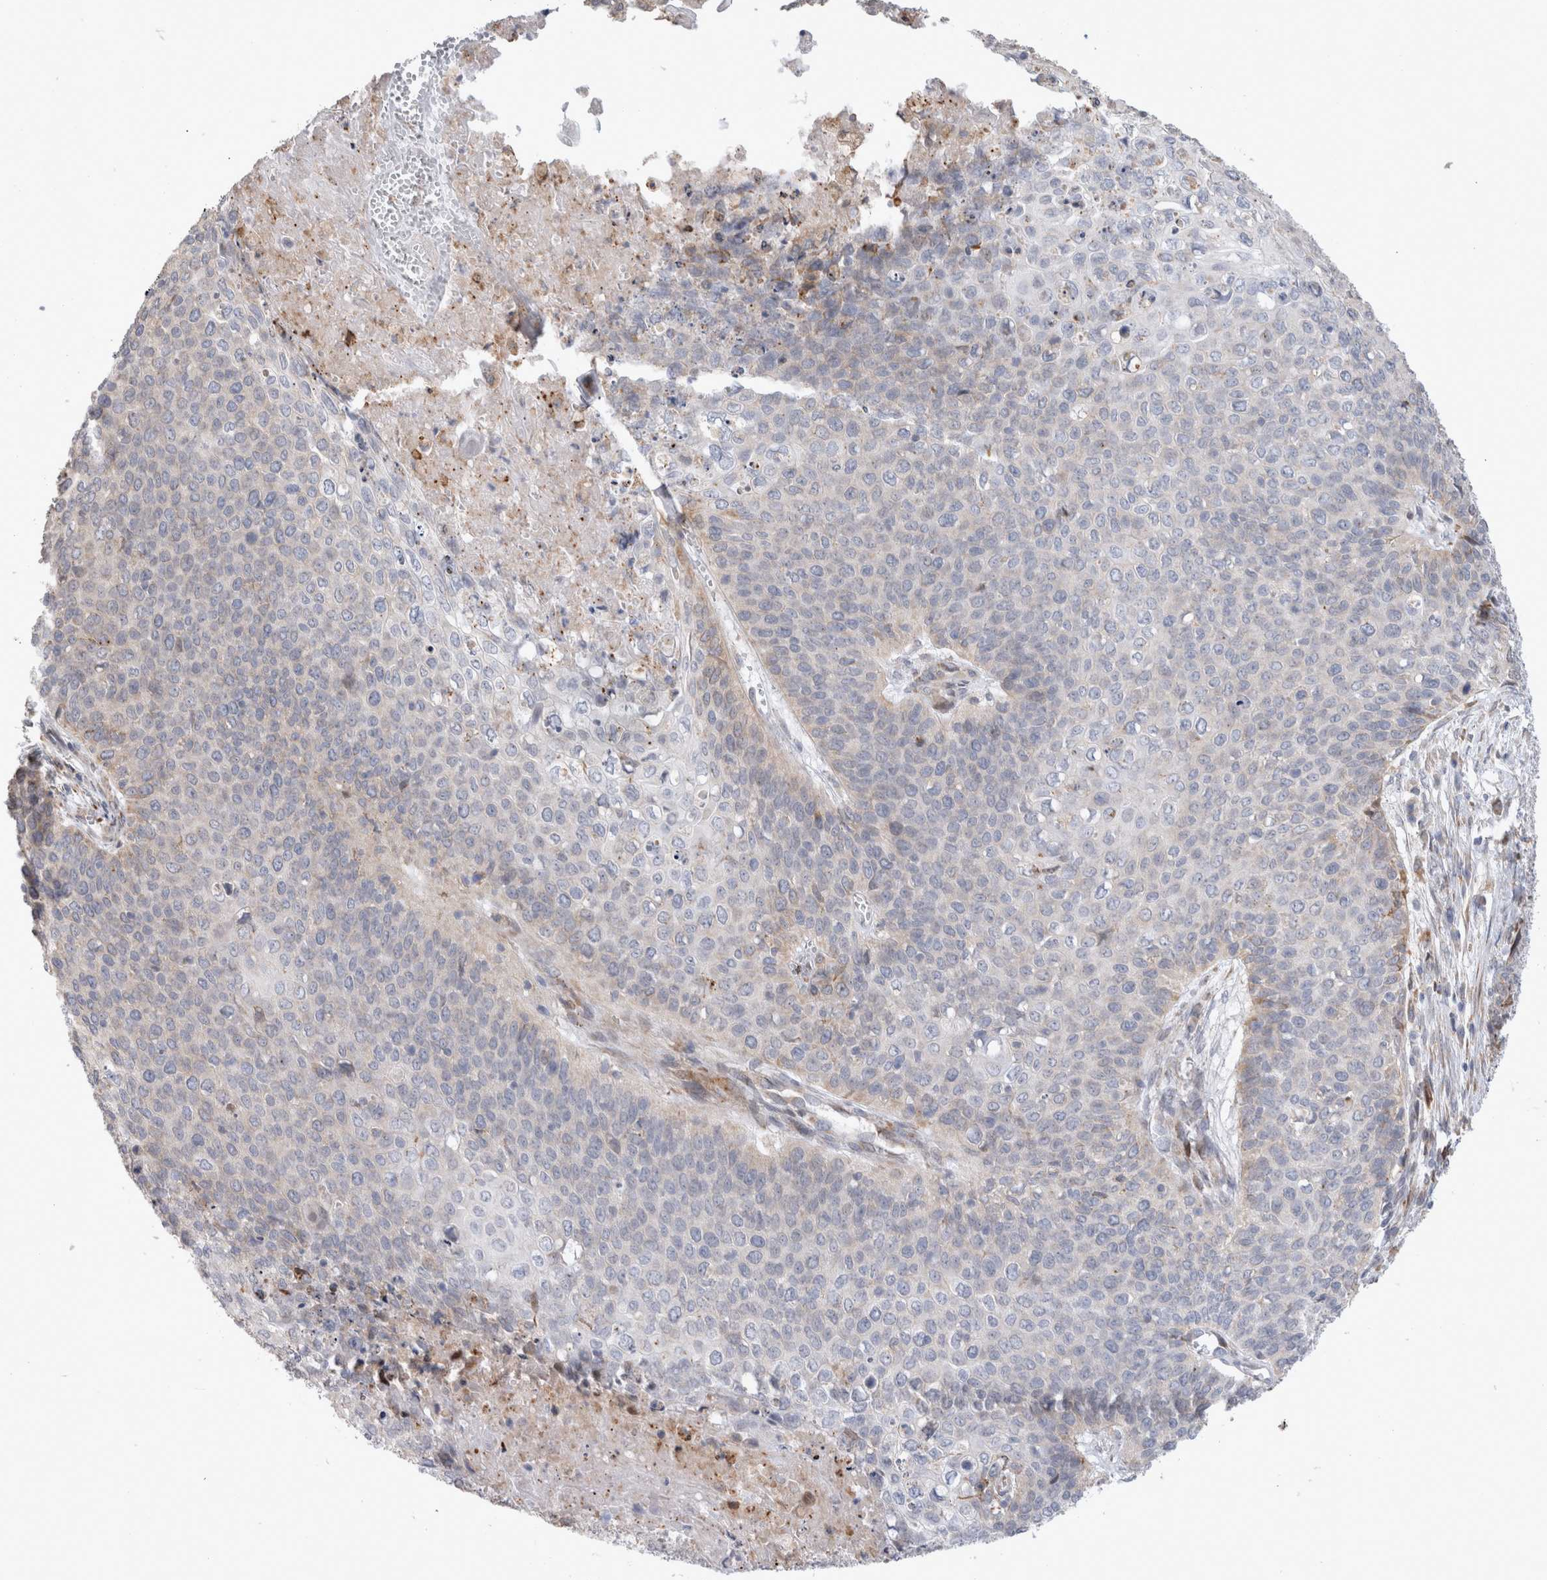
{"staining": {"intensity": "negative", "quantity": "none", "location": "none"}, "tissue": "cervical cancer", "cell_type": "Tumor cells", "image_type": "cancer", "snomed": [{"axis": "morphology", "description": "Squamous cell carcinoma, NOS"}, {"axis": "topography", "description": "Cervix"}], "caption": "Tumor cells show no significant protein staining in cervical cancer (squamous cell carcinoma).", "gene": "TRMT9B", "patient": {"sex": "female", "age": 39}}